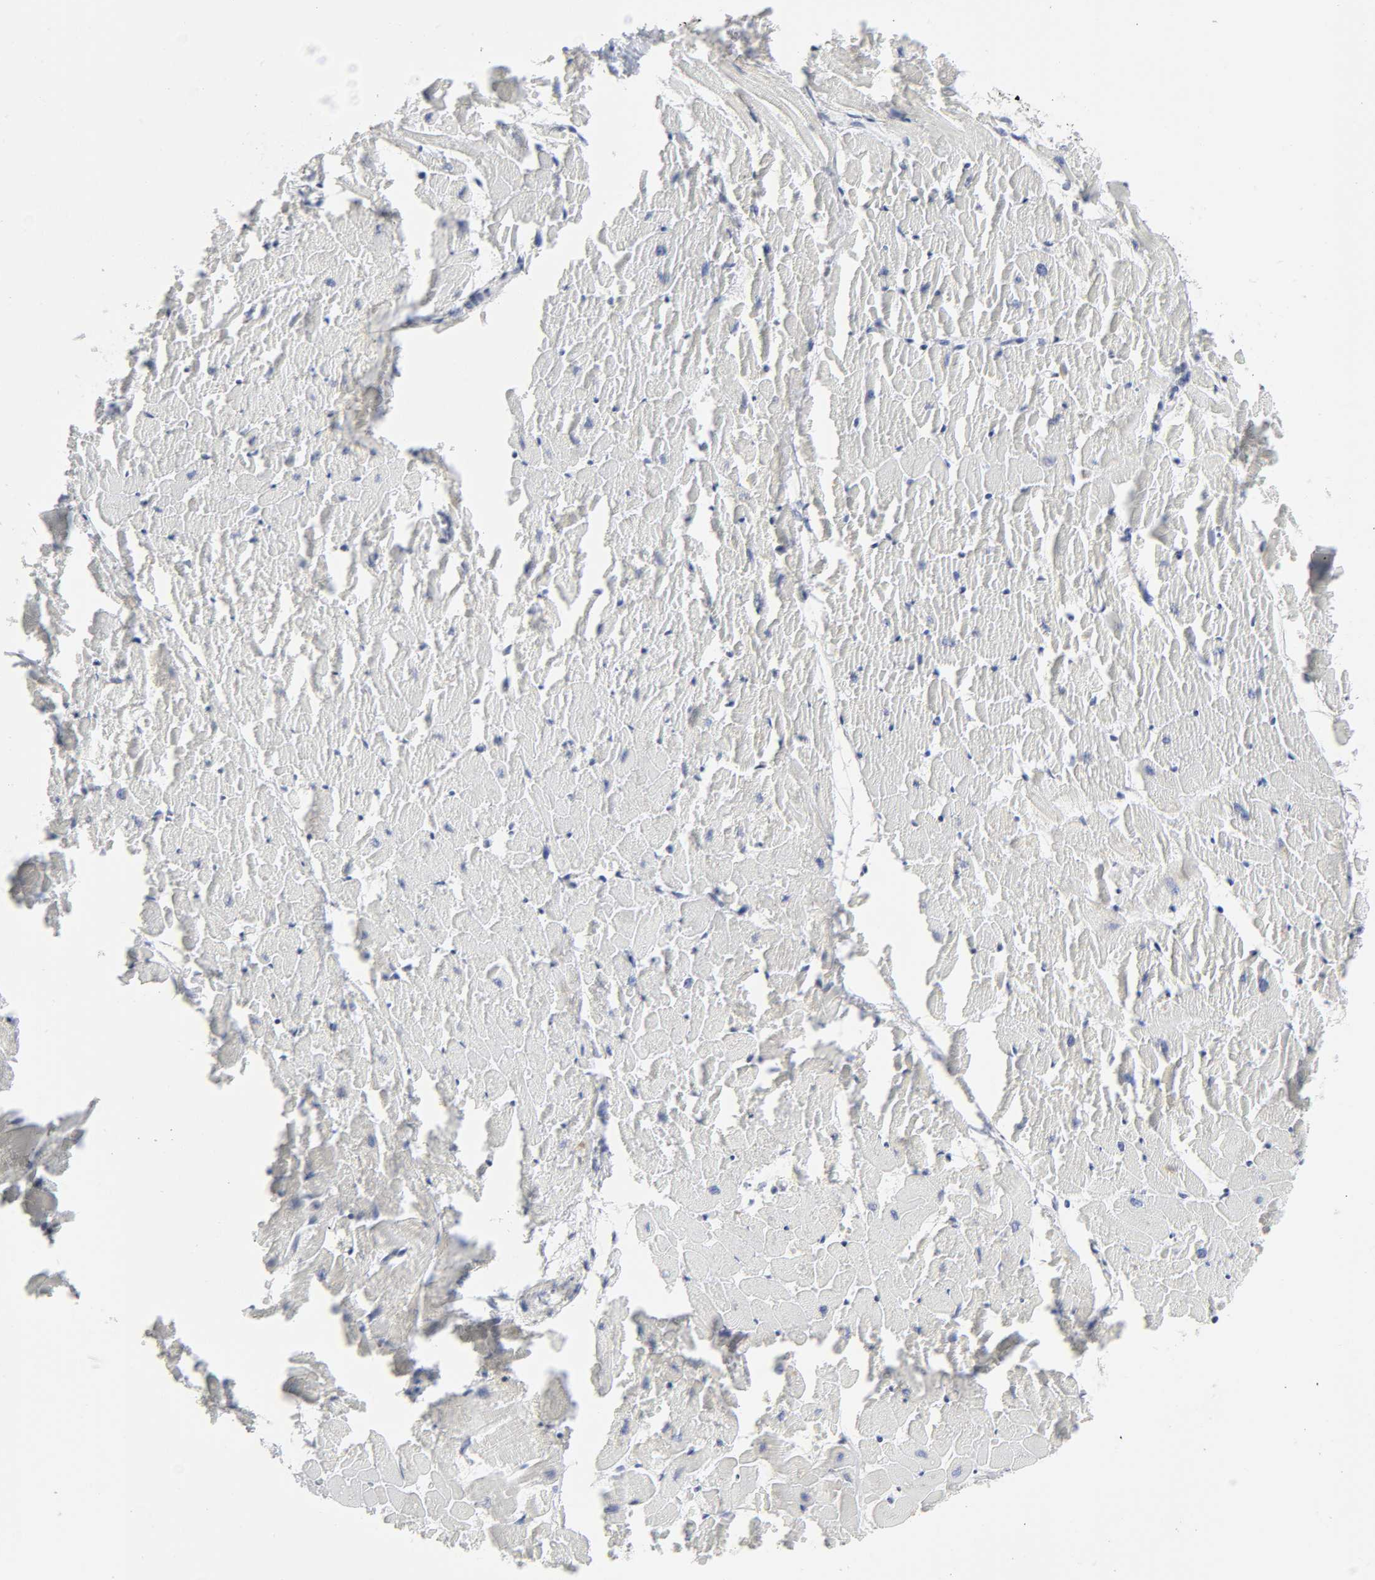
{"staining": {"intensity": "negative", "quantity": "none", "location": "none"}, "tissue": "heart muscle", "cell_type": "Cardiomyocytes", "image_type": "normal", "snomed": [{"axis": "morphology", "description": "Normal tissue, NOS"}, {"axis": "topography", "description": "Heart"}], "caption": "Heart muscle stained for a protein using immunohistochemistry (IHC) reveals no expression cardiomyocytes.", "gene": "SLCO1B3", "patient": {"sex": "female", "age": 19}}